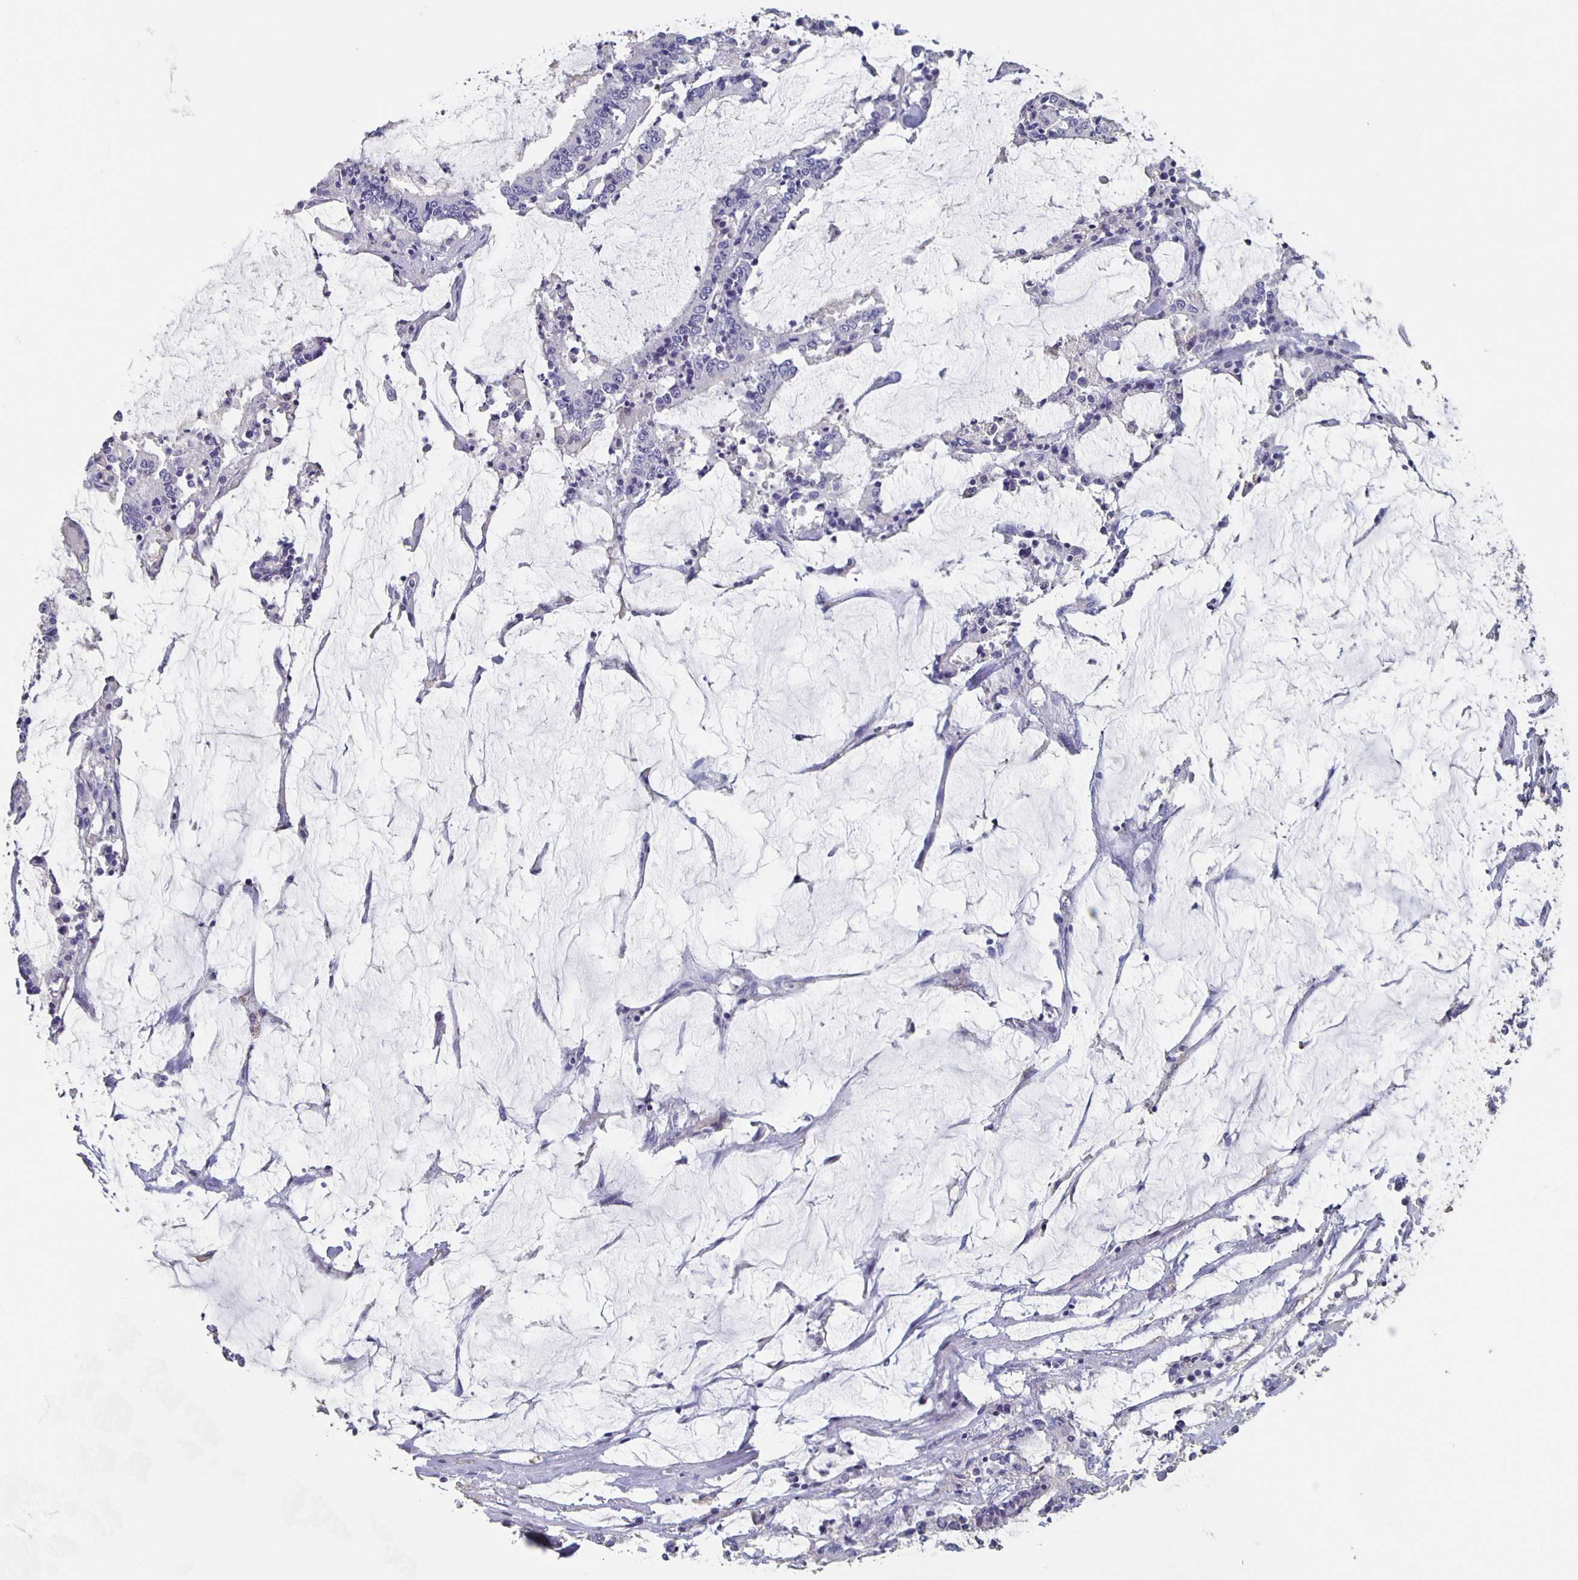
{"staining": {"intensity": "negative", "quantity": "none", "location": "none"}, "tissue": "stomach cancer", "cell_type": "Tumor cells", "image_type": "cancer", "snomed": [{"axis": "morphology", "description": "Adenocarcinoma, NOS"}, {"axis": "topography", "description": "Stomach, upper"}], "caption": "Immunohistochemistry of human stomach cancer (adenocarcinoma) reveals no staining in tumor cells.", "gene": "CACNA2D2", "patient": {"sex": "male", "age": 68}}